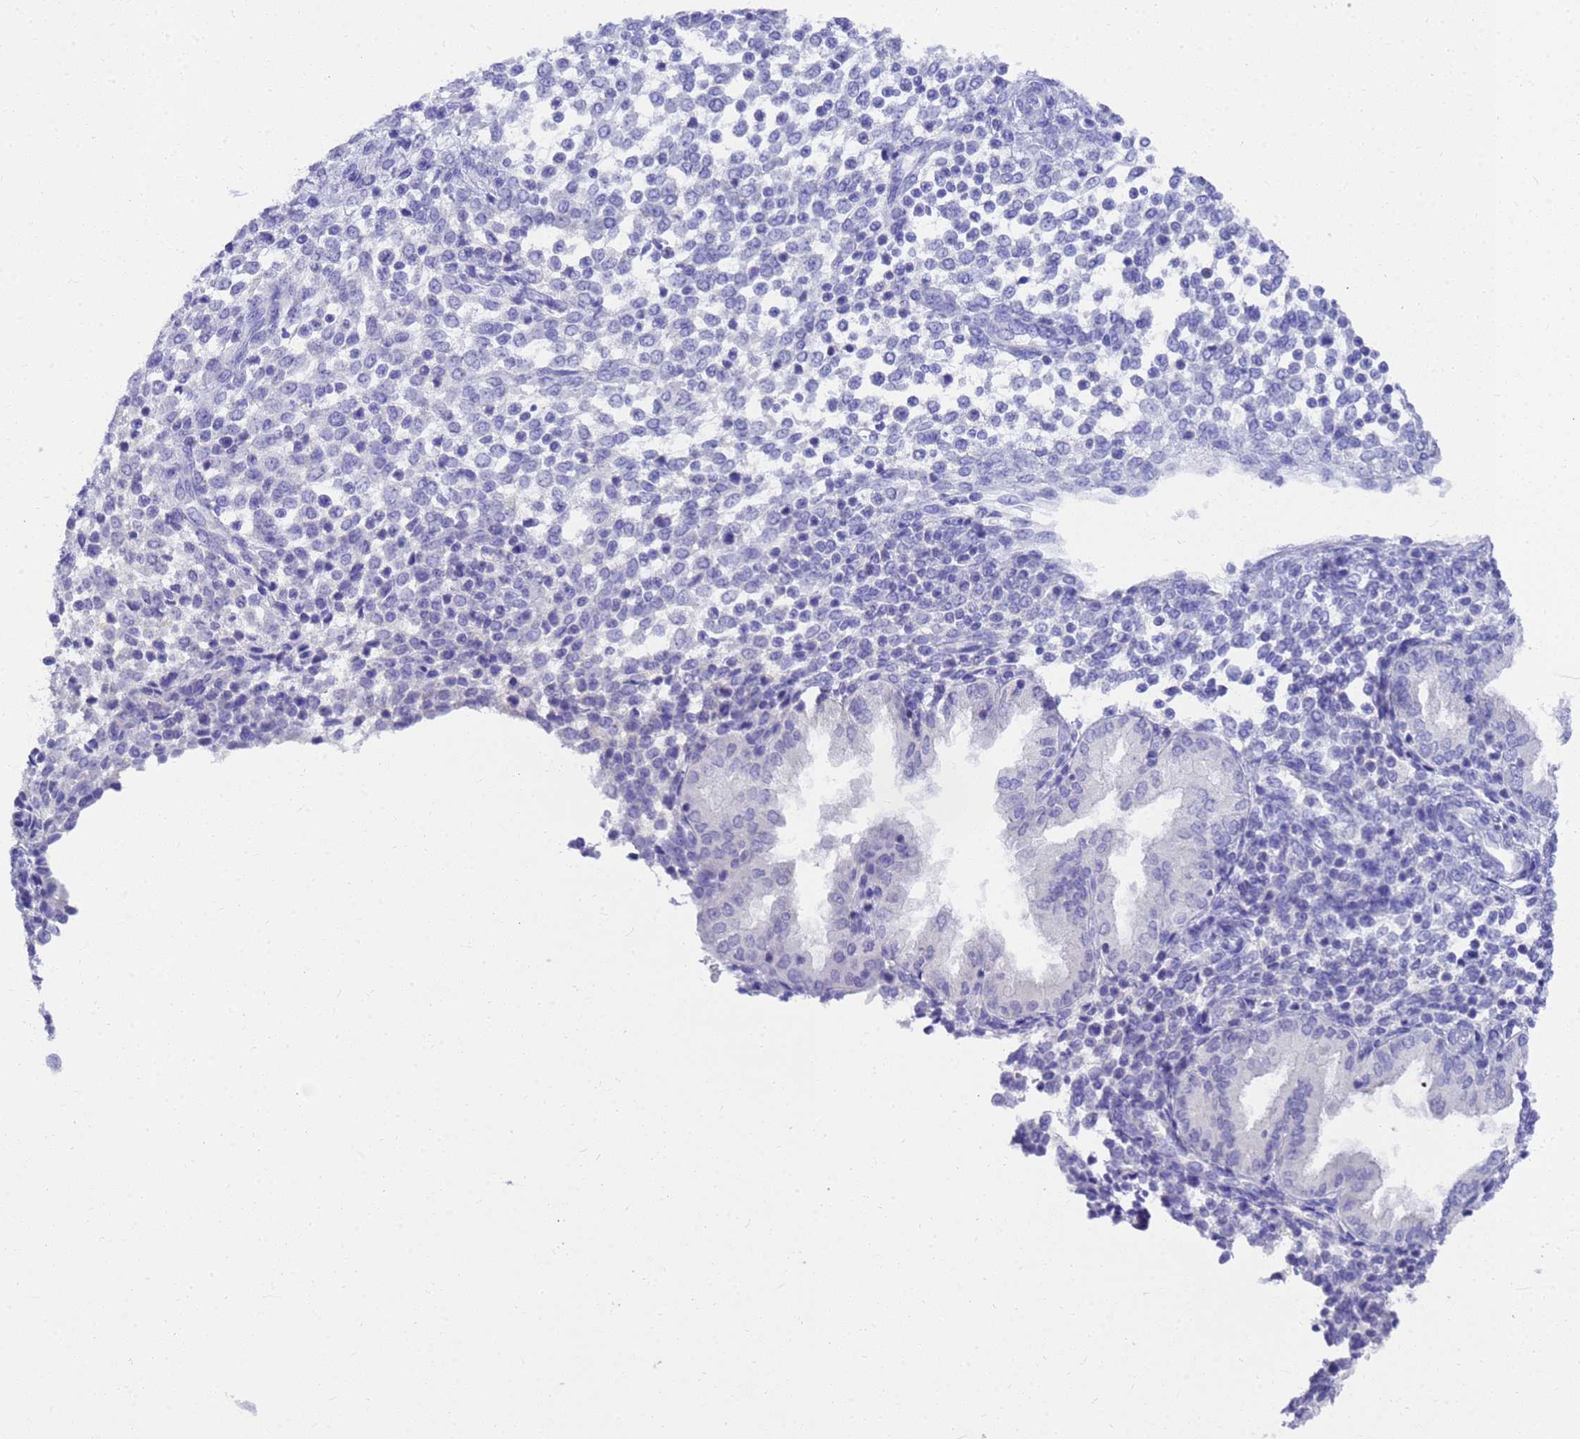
{"staining": {"intensity": "negative", "quantity": "none", "location": "none"}, "tissue": "endometrium", "cell_type": "Cells in endometrial stroma", "image_type": "normal", "snomed": [{"axis": "morphology", "description": "Normal tissue, NOS"}, {"axis": "topography", "description": "Endometrium"}], "caption": "IHC histopathology image of benign endometrium stained for a protein (brown), which reveals no positivity in cells in endometrial stroma.", "gene": "MS4A13", "patient": {"sex": "female", "age": 53}}